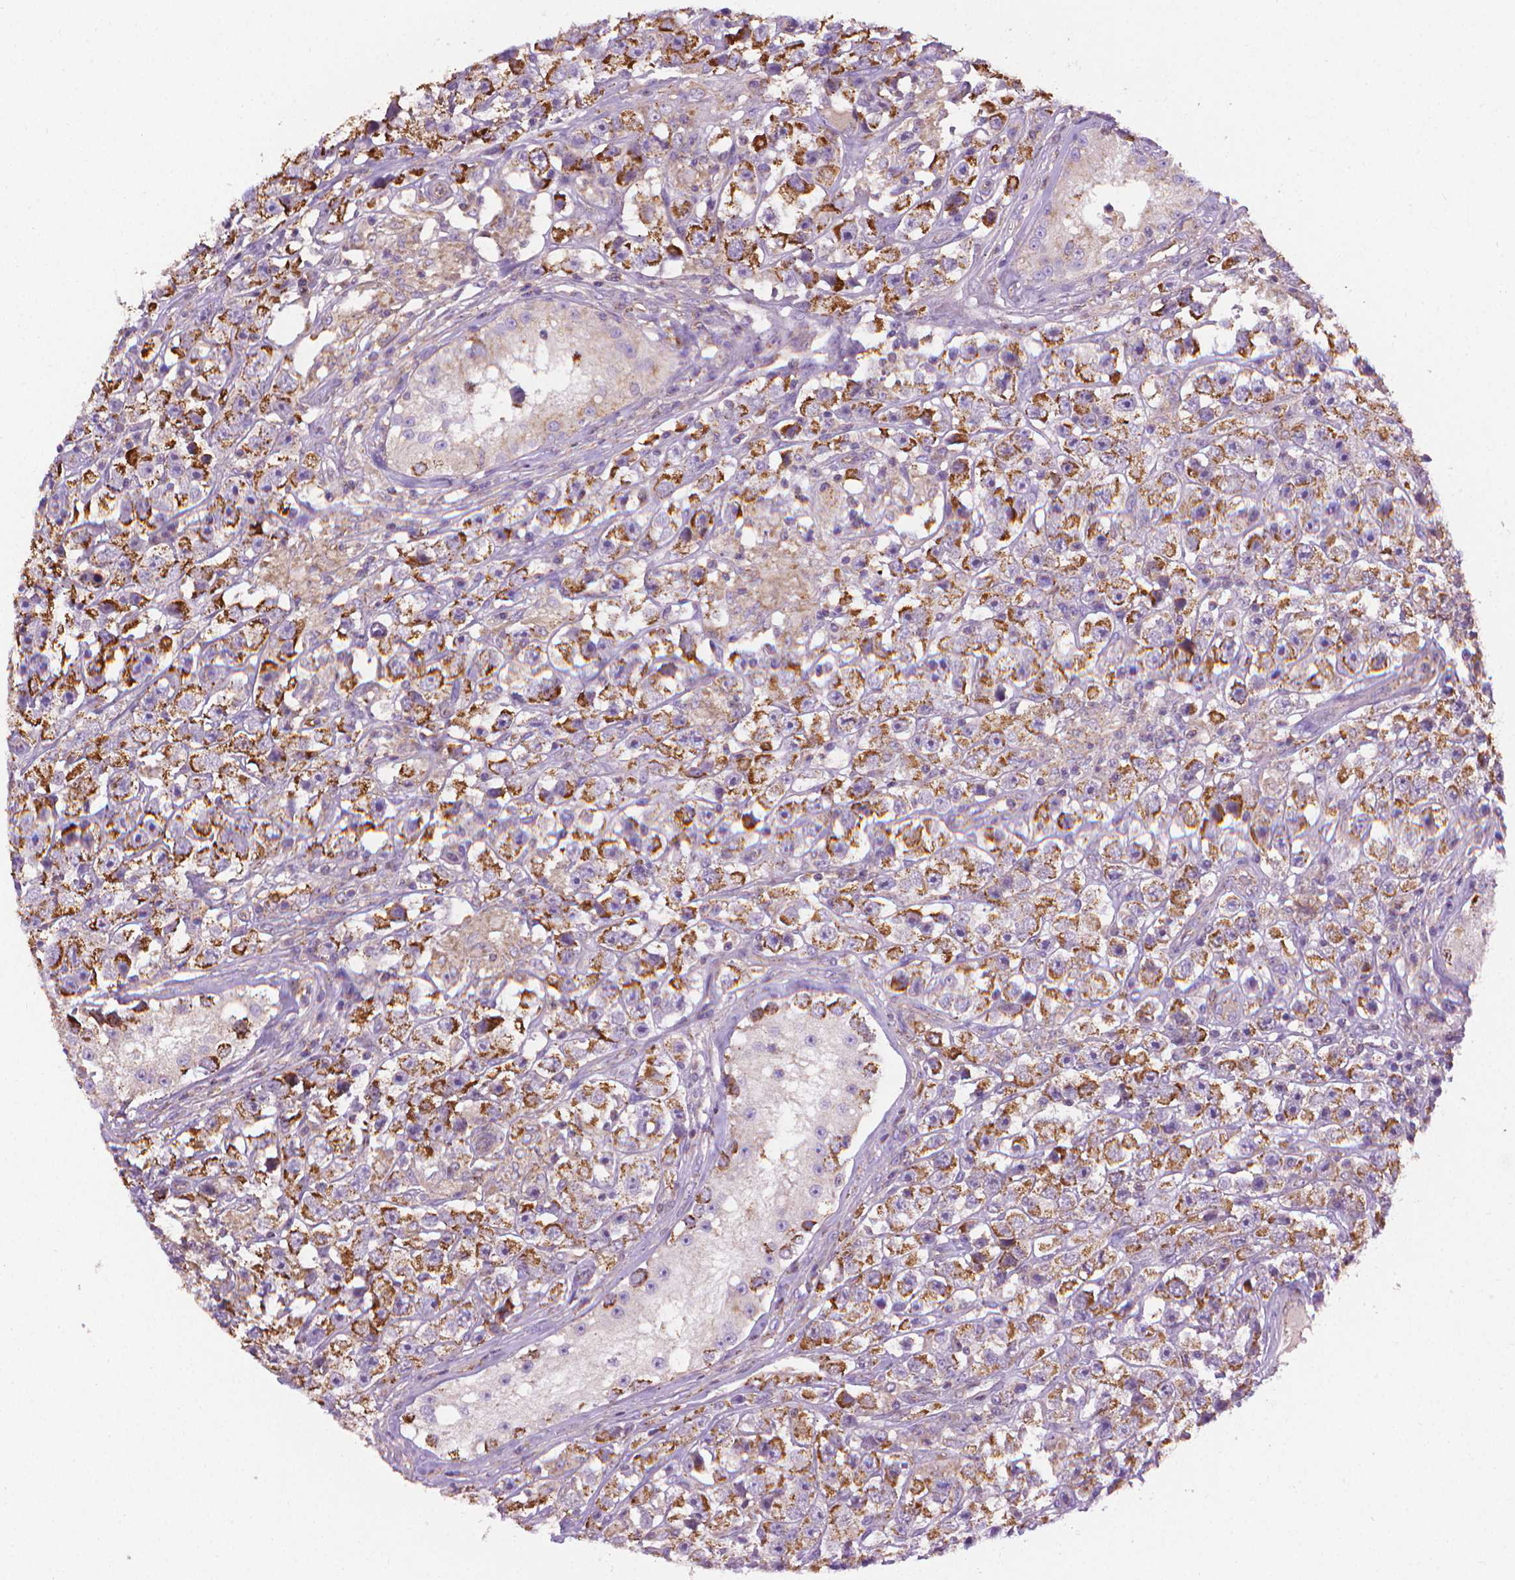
{"staining": {"intensity": "strong", "quantity": "25%-75%", "location": "cytoplasmic/membranous"}, "tissue": "testis cancer", "cell_type": "Tumor cells", "image_type": "cancer", "snomed": [{"axis": "morphology", "description": "Seminoma, NOS"}, {"axis": "topography", "description": "Testis"}], "caption": "IHC histopathology image of human seminoma (testis) stained for a protein (brown), which shows high levels of strong cytoplasmic/membranous staining in about 25%-75% of tumor cells.", "gene": "SLC51B", "patient": {"sex": "male", "age": 45}}